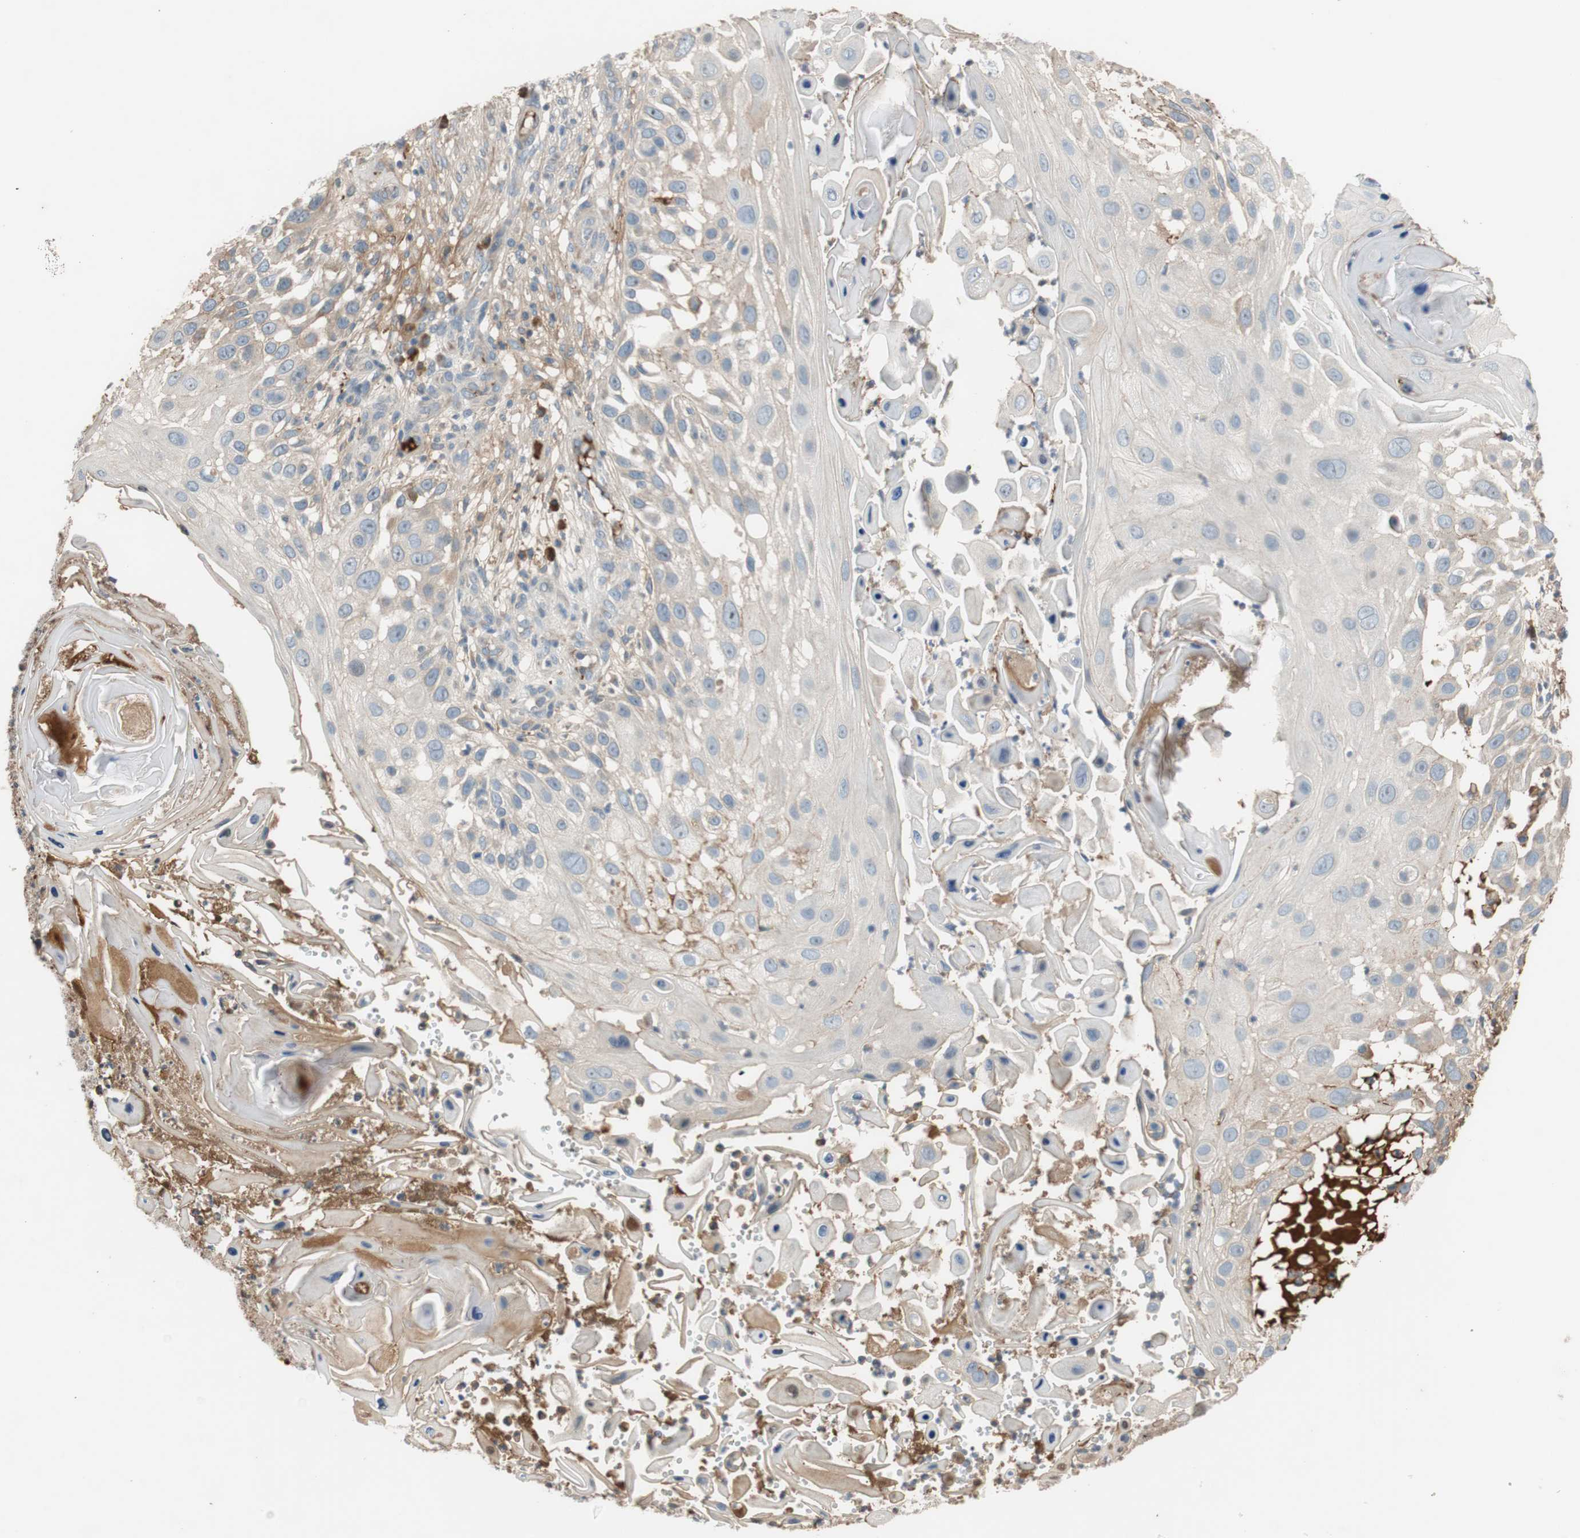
{"staining": {"intensity": "negative", "quantity": "none", "location": "none"}, "tissue": "skin cancer", "cell_type": "Tumor cells", "image_type": "cancer", "snomed": [{"axis": "morphology", "description": "Squamous cell carcinoma, NOS"}, {"axis": "topography", "description": "Skin"}], "caption": "This is an IHC histopathology image of skin squamous cell carcinoma. There is no expression in tumor cells.", "gene": "C4A", "patient": {"sex": "female", "age": 44}}